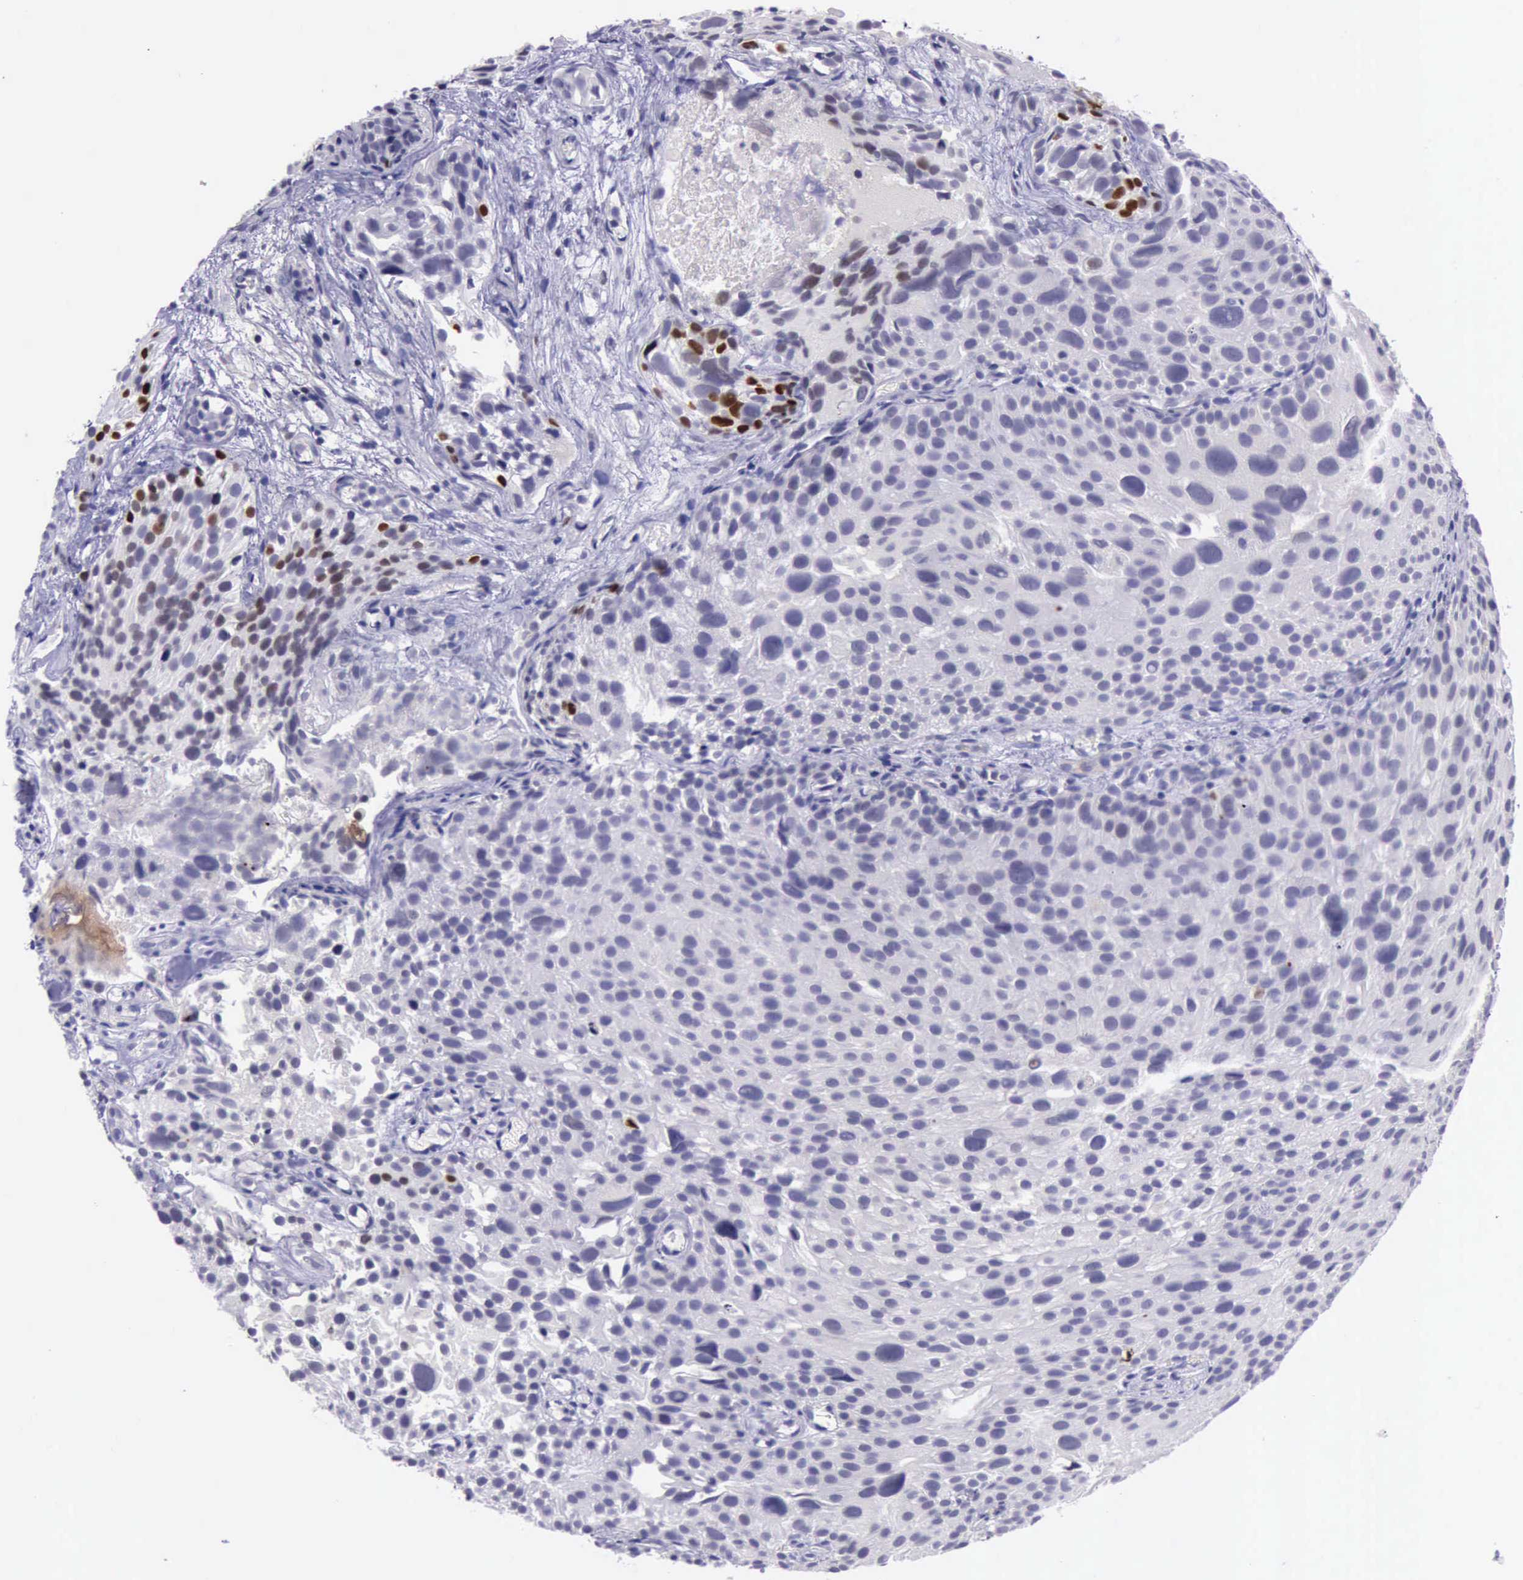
{"staining": {"intensity": "strong", "quantity": "<25%", "location": "nuclear"}, "tissue": "urothelial cancer", "cell_type": "Tumor cells", "image_type": "cancer", "snomed": [{"axis": "morphology", "description": "Urothelial carcinoma, High grade"}, {"axis": "topography", "description": "Urinary bladder"}], "caption": "A micrograph showing strong nuclear expression in about <25% of tumor cells in urothelial carcinoma (high-grade), as visualized by brown immunohistochemical staining.", "gene": "PARP1", "patient": {"sex": "female", "age": 78}}